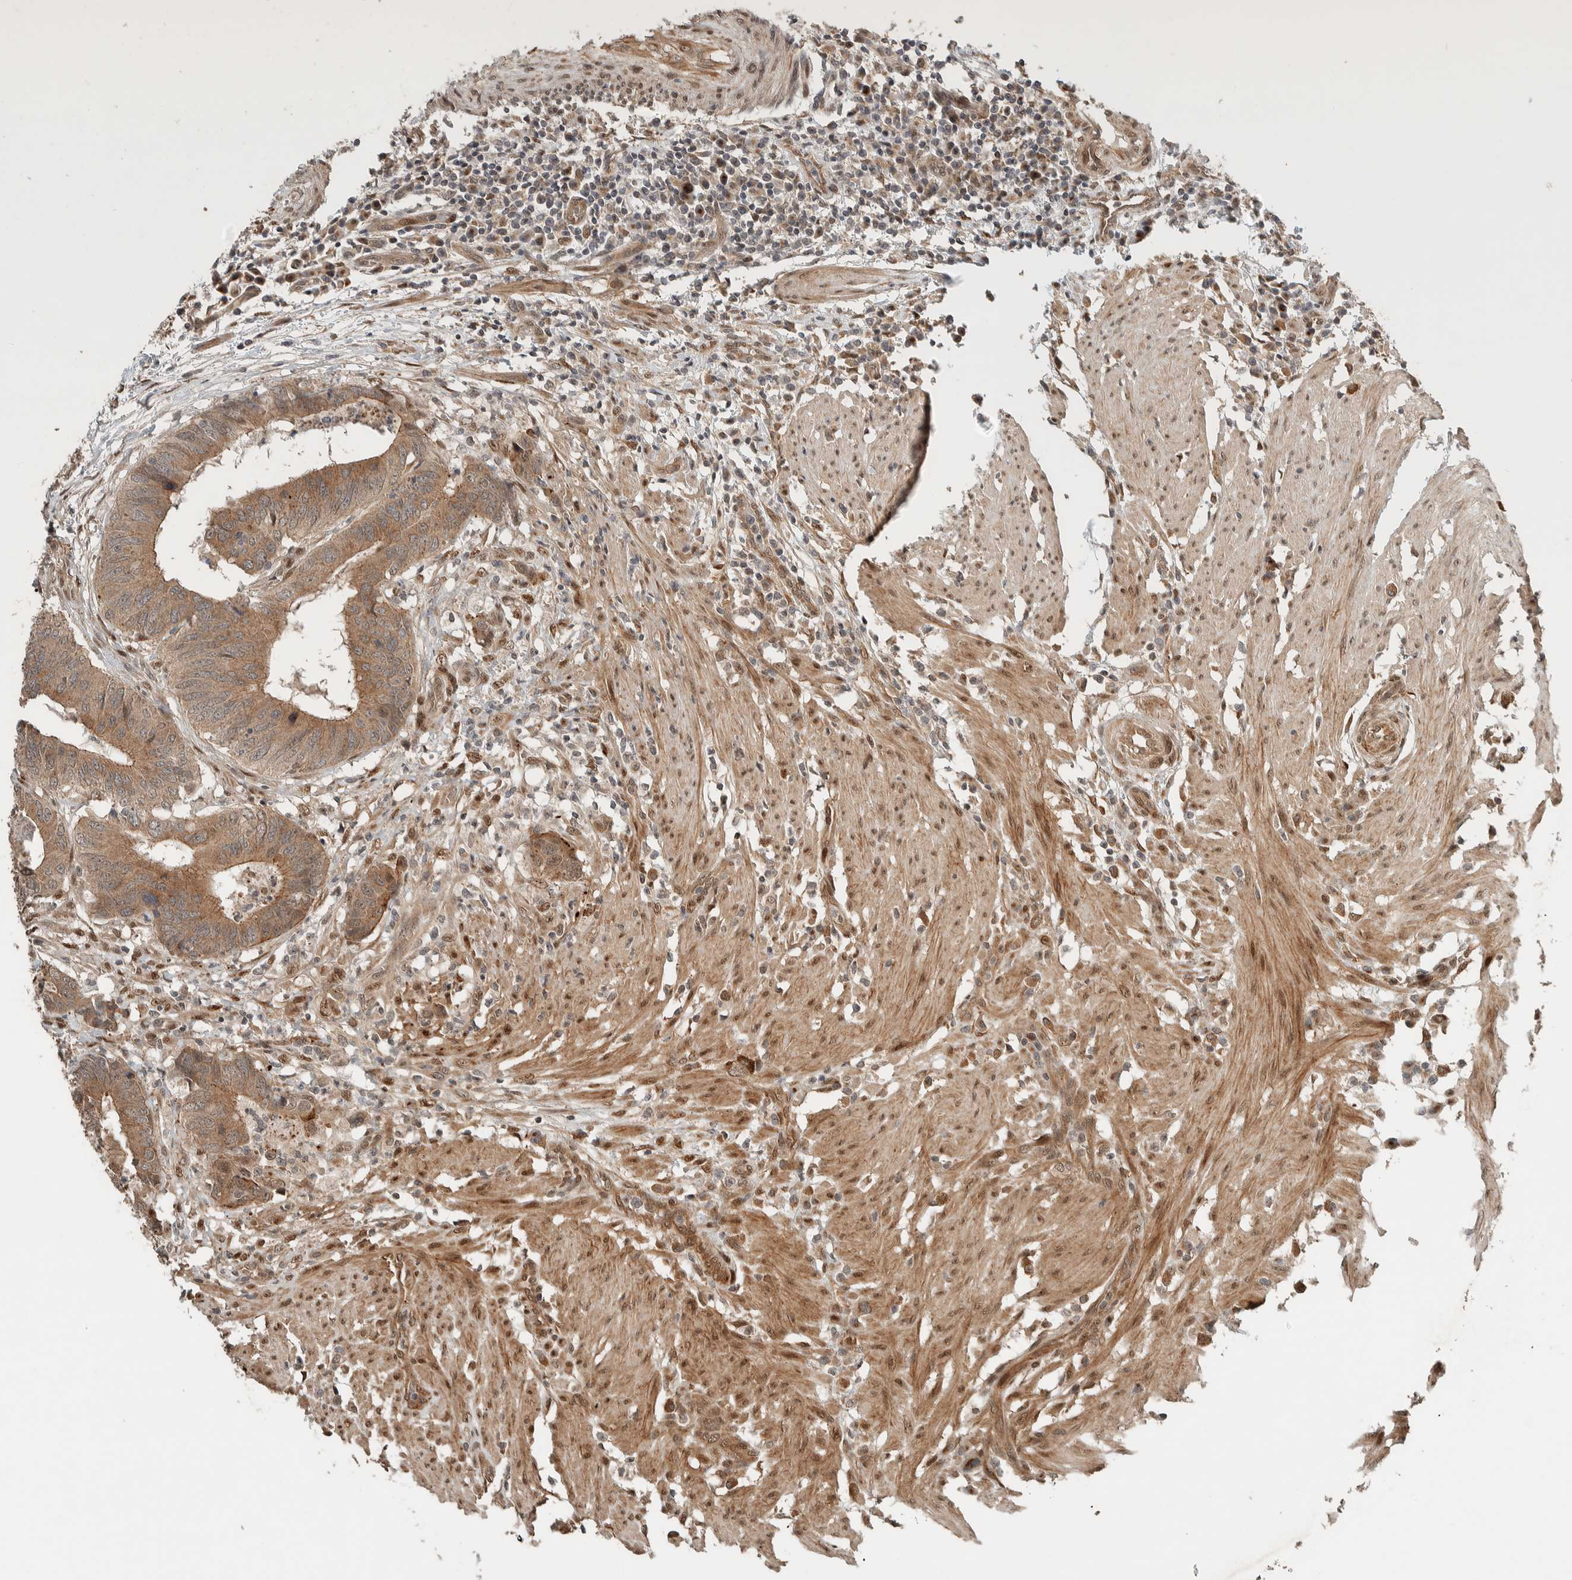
{"staining": {"intensity": "moderate", "quantity": ">75%", "location": "cytoplasmic/membranous"}, "tissue": "colorectal cancer", "cell_type": "Tumor cells", "image_type": "cancer", "snomed": [{"axis": "morphology", "description": "Adenocarcinoma, NOS"}, {"axis": "topography", "description": "Colon"}], "caption": "This is a histology image of IHC staining of colorectal cancer (adenocarcinoma), which shows moderate staining in the cytoplasmic/membranous of tumor cells.", "gene": "STXBP4", "patient": {"sex": "male", "age": 56}}